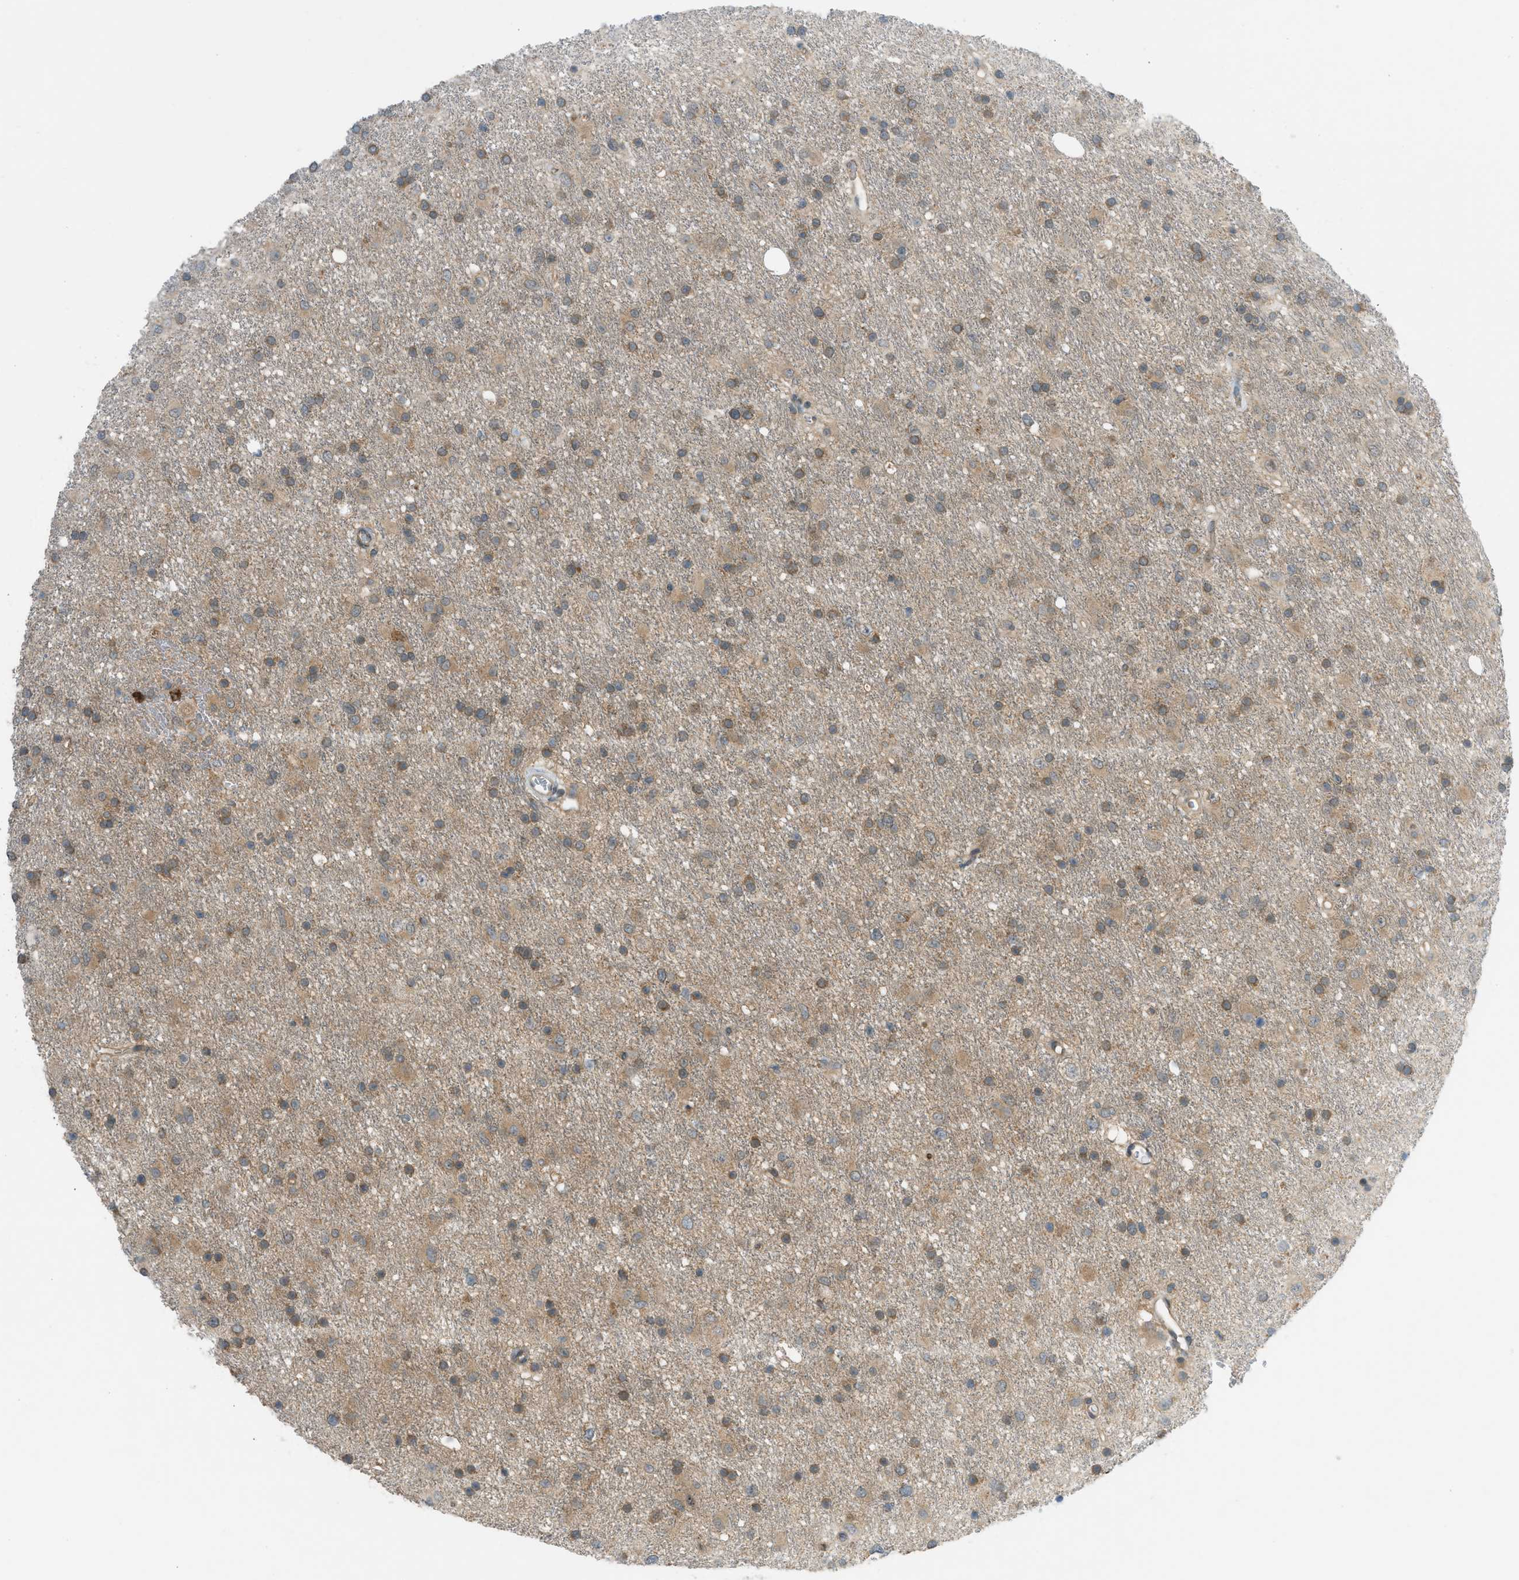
{"staining": {"intensity": "moderate", "quantity": ">75%", "location": "cytoplasmic/membranous"}, "tissue": "glioma", "cell_type": "Tumor cells", "image_type": "cancer", "snomed": [{"axis": "morphology", "description": "Glioma, malignant, Low grade"}, {"axis": "topography", "description": "Brain"}], "caption": "The immunohistochemical stain shows moderate cytoplasmic/membranous positivity in tumor cells of malignant glioma (low-grade) tissue. (DAB (3,3'-diaminobenzidine) IHC with brightfield microscopy, high magnification).", "gene": "DYRK1A", "patient": {"sex": "male", "age": 77}}